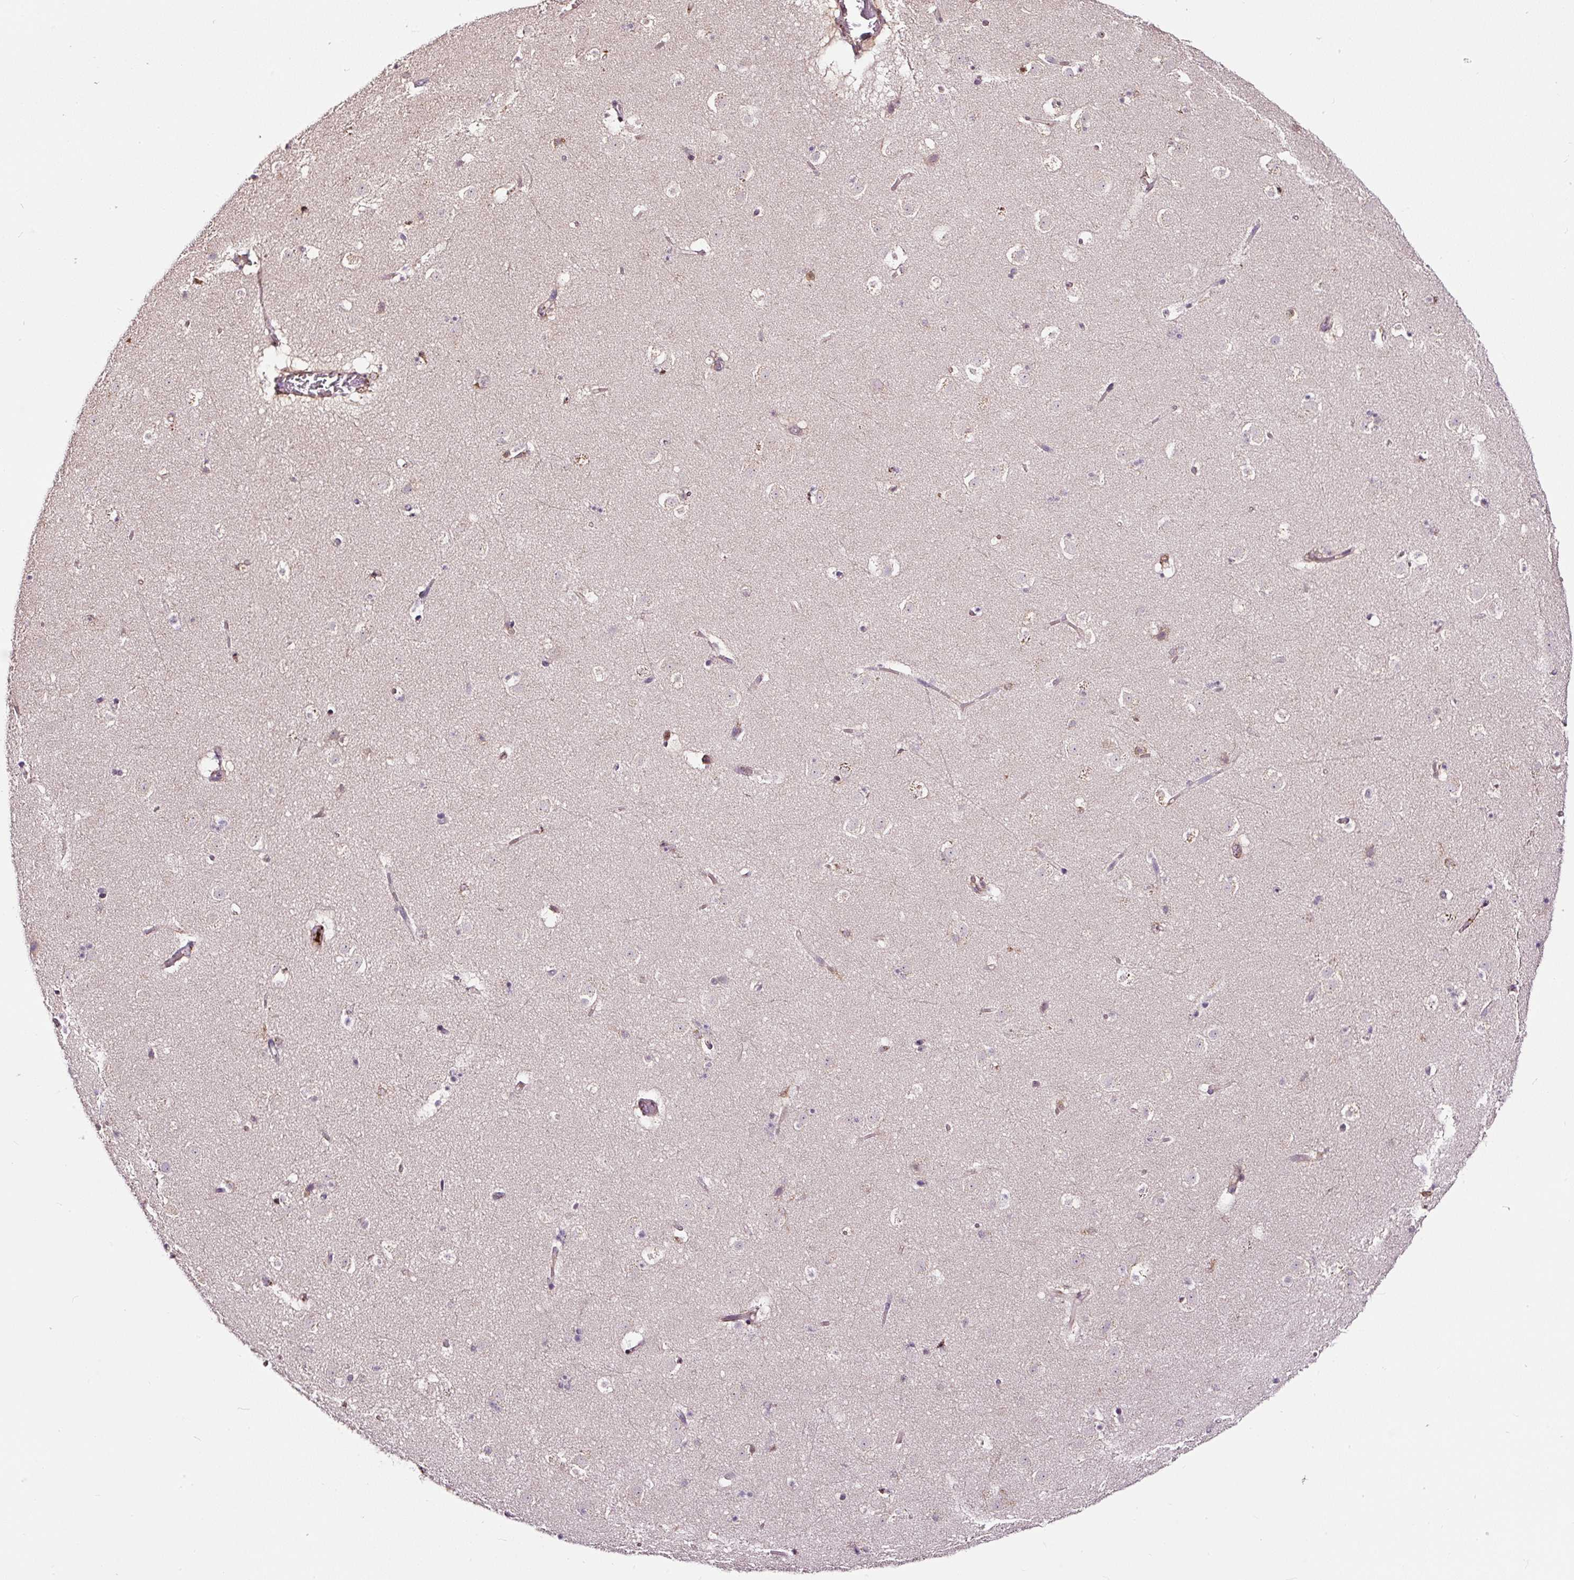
{"staining": {"intensity": "negative", "quantity": "none", "location": "none"}, "tissue": "caudate", "cell_type": "Glial cells", "image_type": "normal", "snomed": [{"axis": "morphology", "description": "Normal tissue, NOS"}, {"axis": "topography", "description": "Lateral ventricle wall"}], "caption": "There is no significant positivity in glial cells of caudate. (Brightfield microscopy of DAB (3,3'-diaminobenzidine) immunohistochemistry (IHC) at high magnification).", "gene": "LRRC24", "patient": {"sex": "male", "age": 37}}